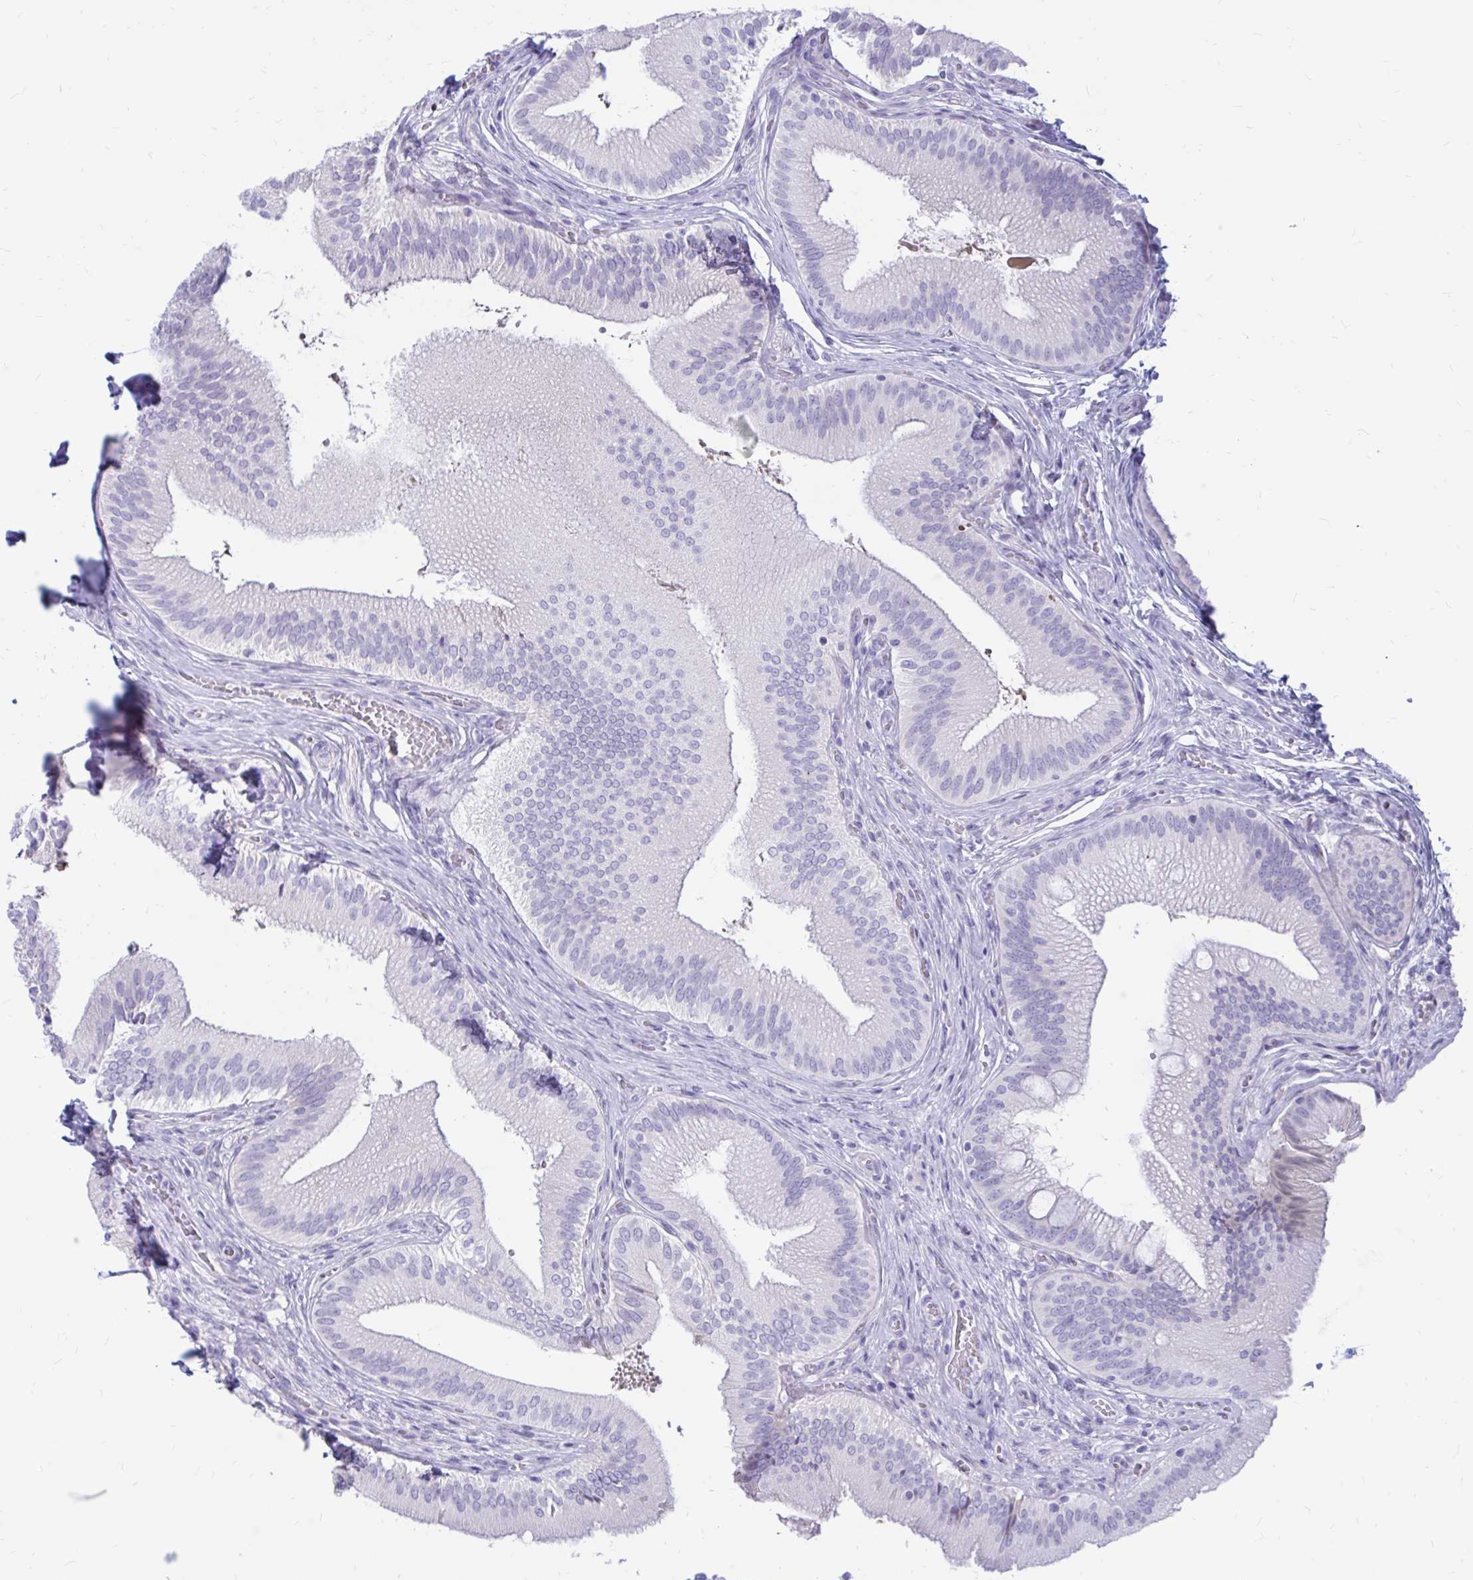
{"staining": {"intensity": "negative", "quantity": "none", "location": "none"}, "tissue": "gallbladder", "cell_type": "Glandular cells", "image_type": "normal", "snomed": [{"axis": "morphology", "description": "Normal tissue, NOS"}, {"axis": "topography", "description": "Gallbladder"}], "caption": "Immunohistochemistry (IHC) of unremarkable gallbladder shows no expression in glandular cells.", "gene": "IGSF5", "patient": {"sex": "male", "age": 17}}